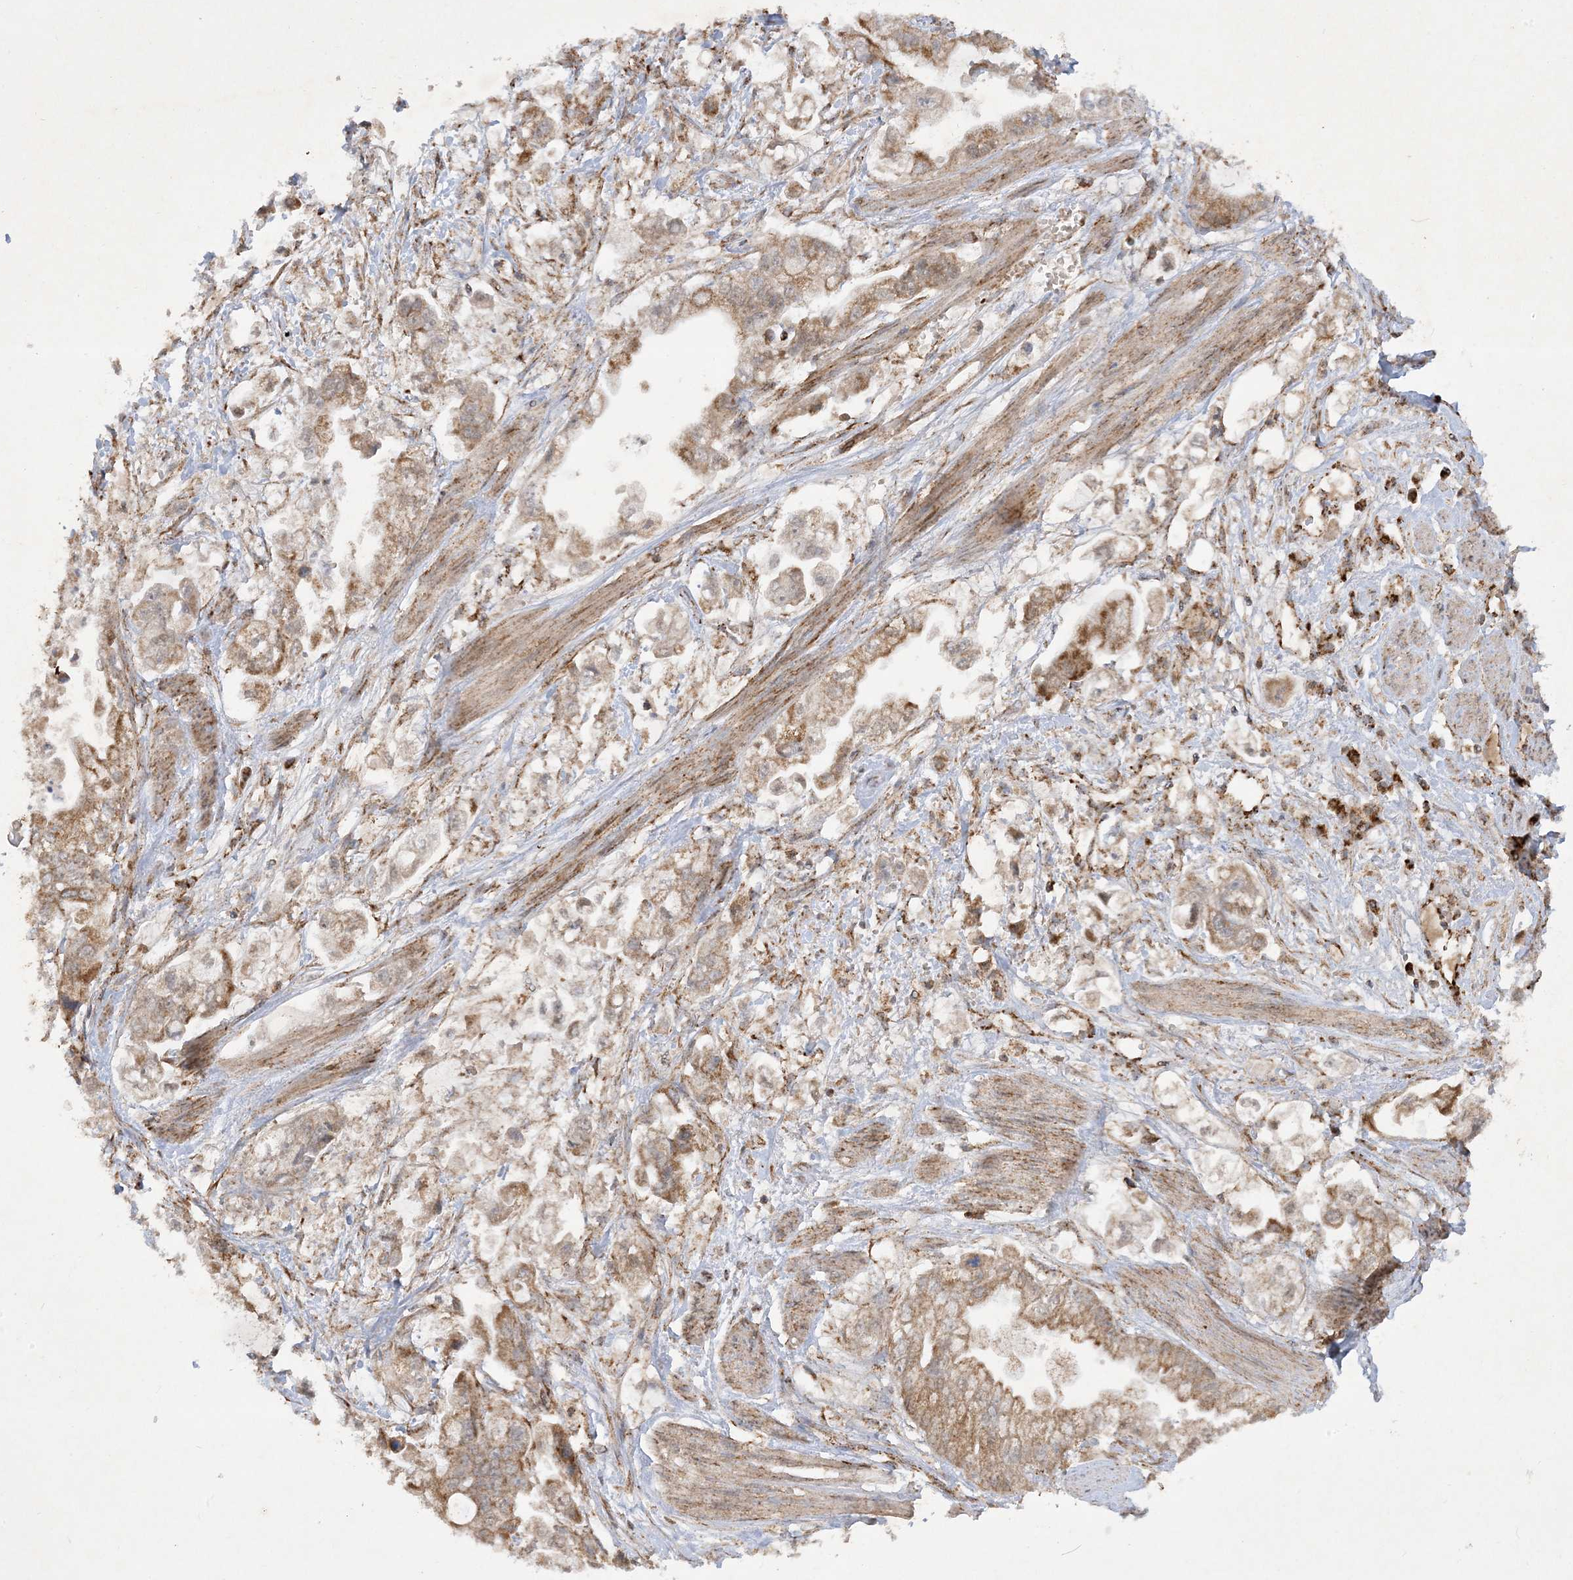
{"staining": {"intensity": "moderate", "quantity": ">75%", "location": "cytoplasmic/membranous"}, "tissue": "stomach cancer", "cell_type": "Tumor cells", "image_type": "cancer", "snomed": [{"axis": "morphology", "description": "Adenocarcinoma, NOS"}, {"axis": "topography", "description": "Stomach"}], "caption": "Immunohistochemical staining of human stomach adenocarcinoma displays medium levels of moderate cytoplasmic/membranous staining in approximately >75% of tumor cells.", "gene": "NDUFAF3", "patient": {"sex": "male", "age": 62}}